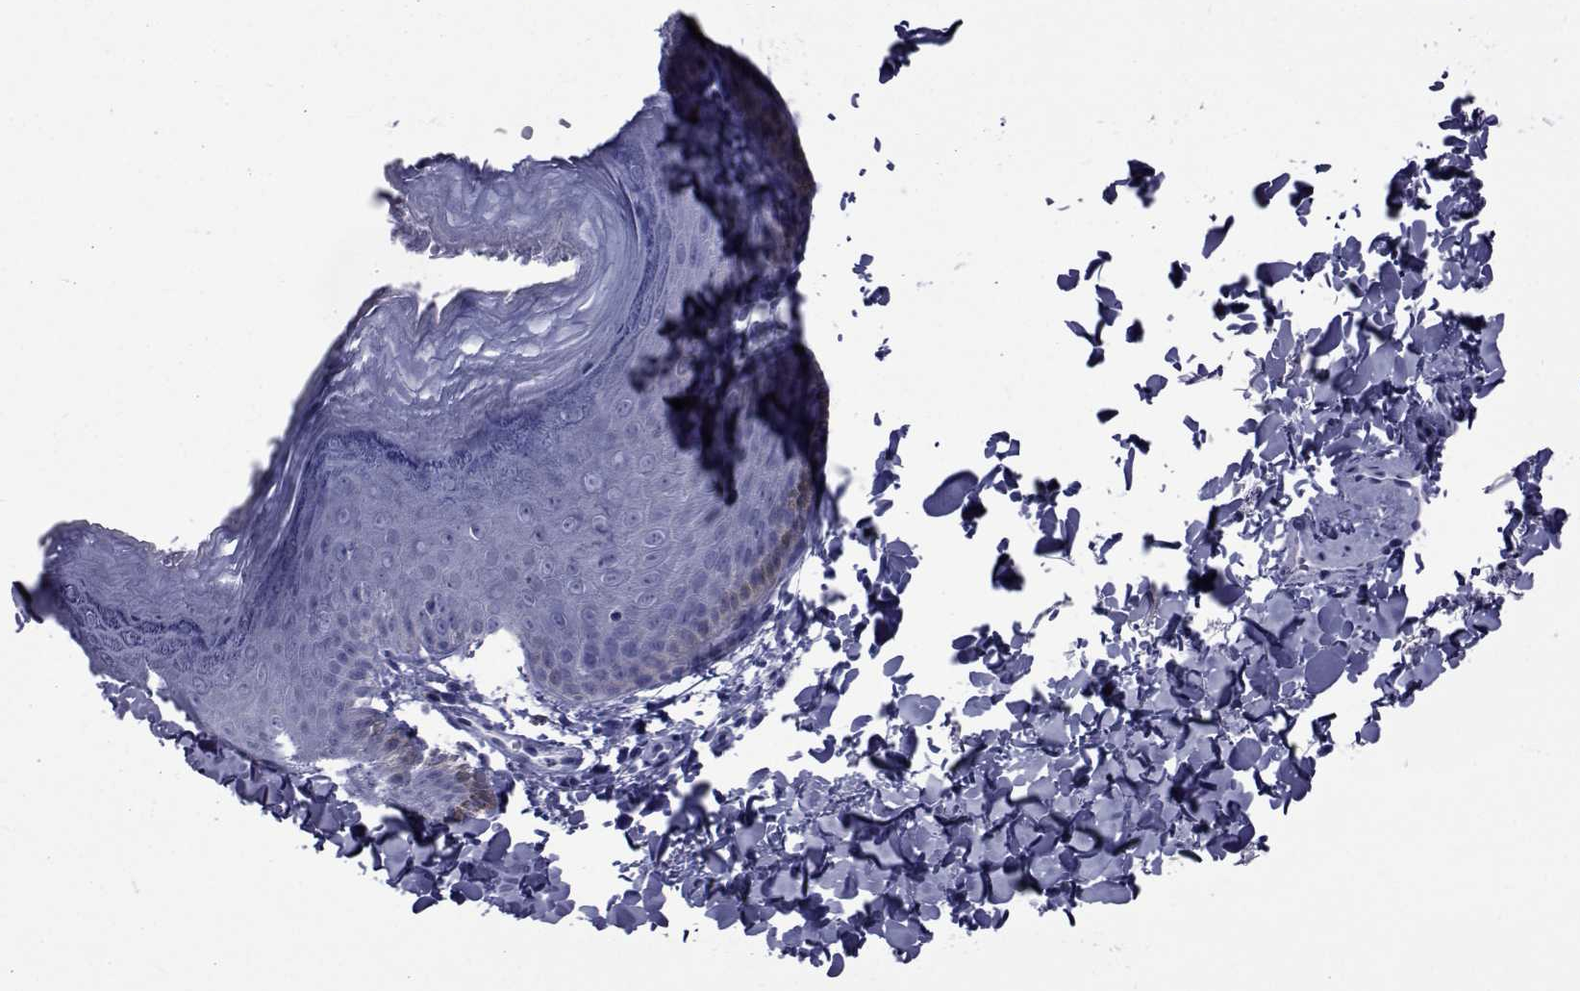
{"staining": {"intensity": "negative", "quantity": "none", "location": "none"}, "tissue": "skin", "cell_type": "Epidermal cells", "image_type": "normal", "snomed": [{"axis": "morphology", "description": "Normal tissue, NOS"}, {"axis": "topography", "description": "Anal"}], "caption": "Normal skin was stained to show a protein in brown. There is no significant positivity in epidermal cells. (Immunohistochemistry (ihc), brightfield microscopy, high magnification).", "gene": "GKAP1", "patient": {"sex": "male", "age": 53}}